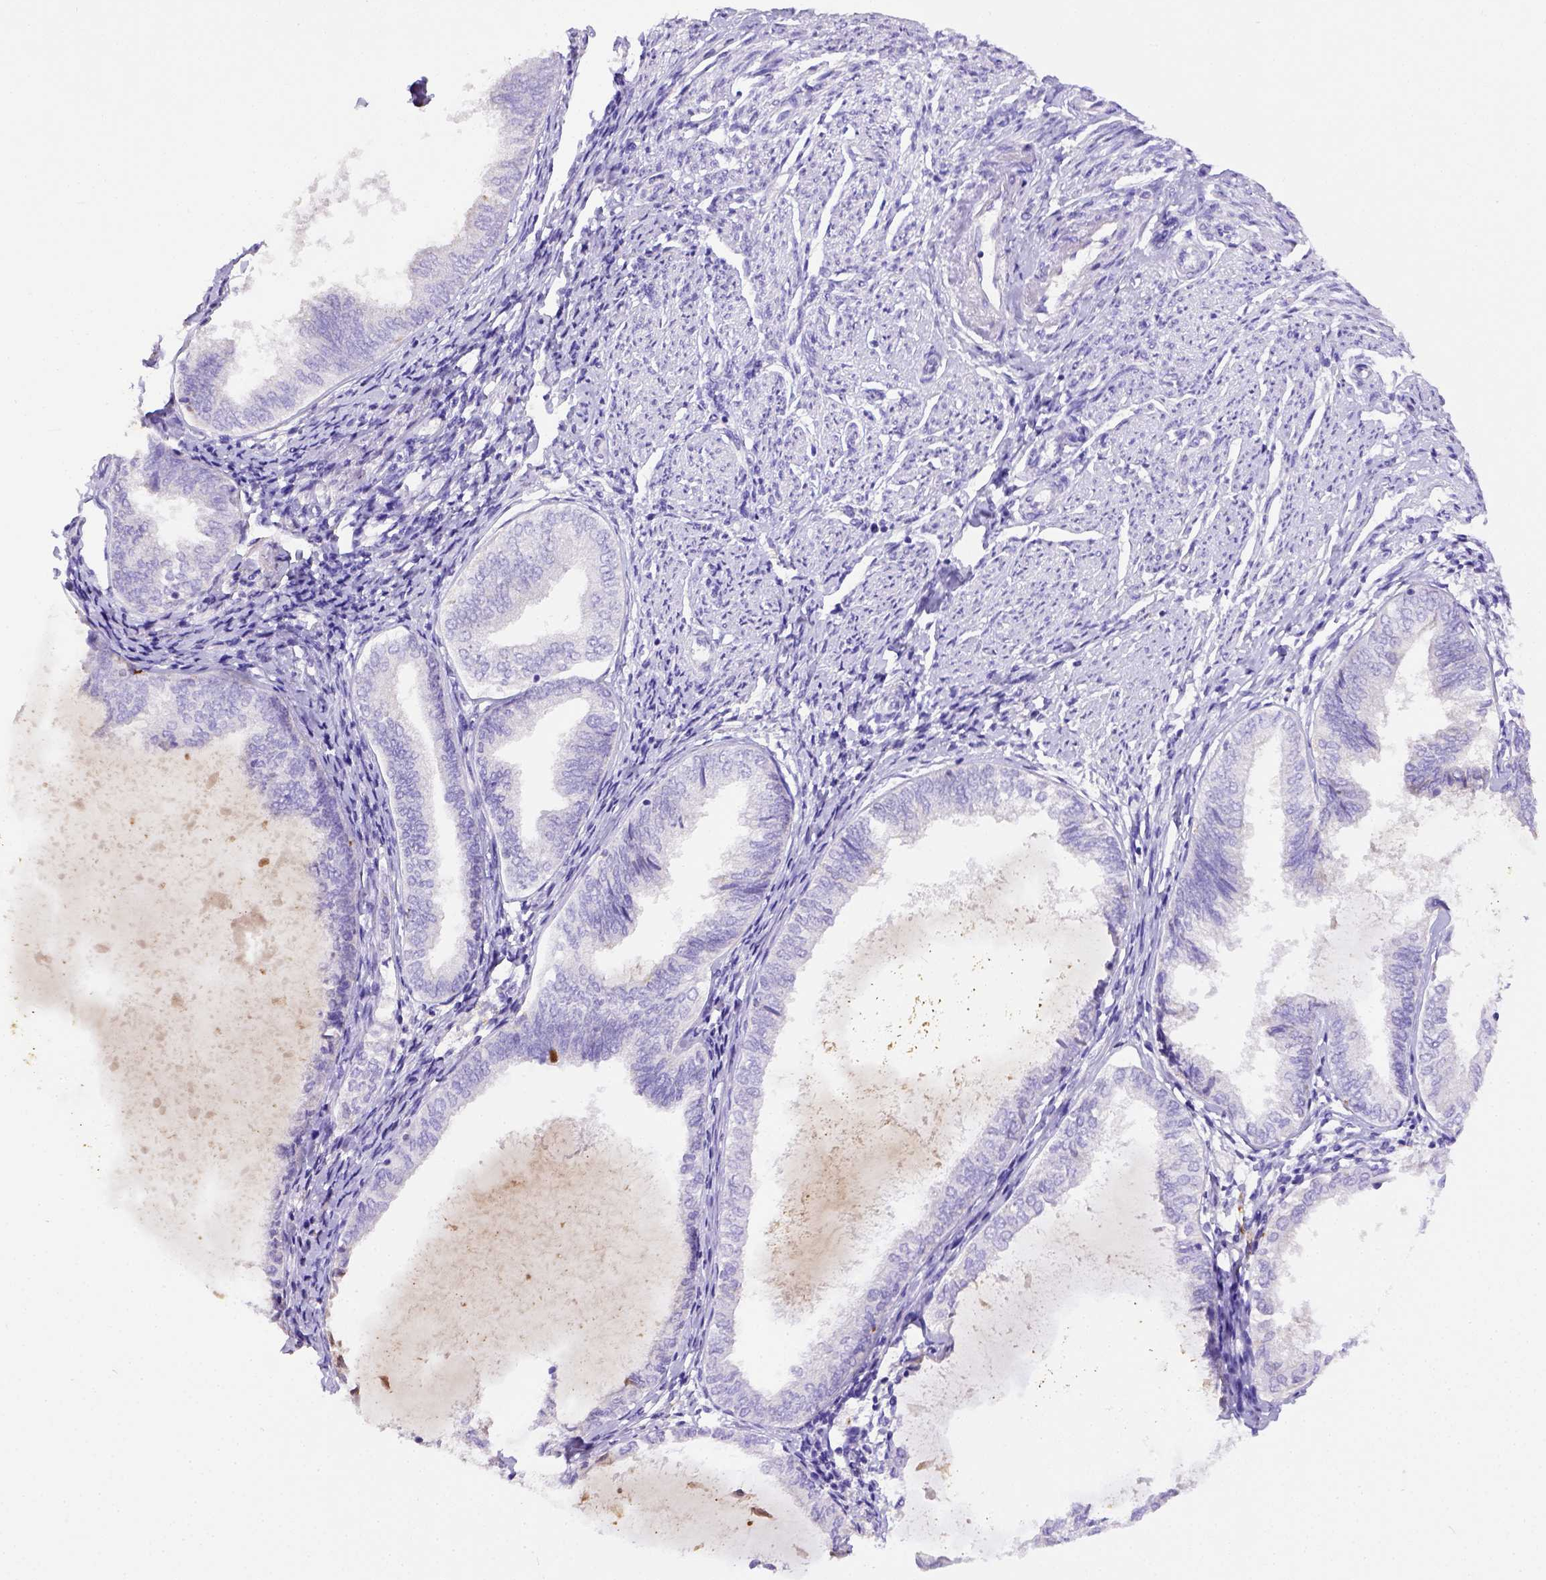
{"staining": {"intensity": "negative", "quantity": "none", "location": "none"}, "tissue": "endometrial cancer", "cell_type": "Tumor cells", "image_type": "cancer", "snomed": [{"axis": "morphology", "description": "Adenocarcinoma, NOS"}, {"axis": "topography", "description": "Endometrium"}], "caption": "High magnification brightfield microscopy of endometrial cancer stained with DAB (3,3'-diaminobenzidine) (brown) and counterstained with hematoxylin (blue): tumor cells show no significant expression.", "gene": "CD40", "patient": {"sex": "female", "age": 68}}